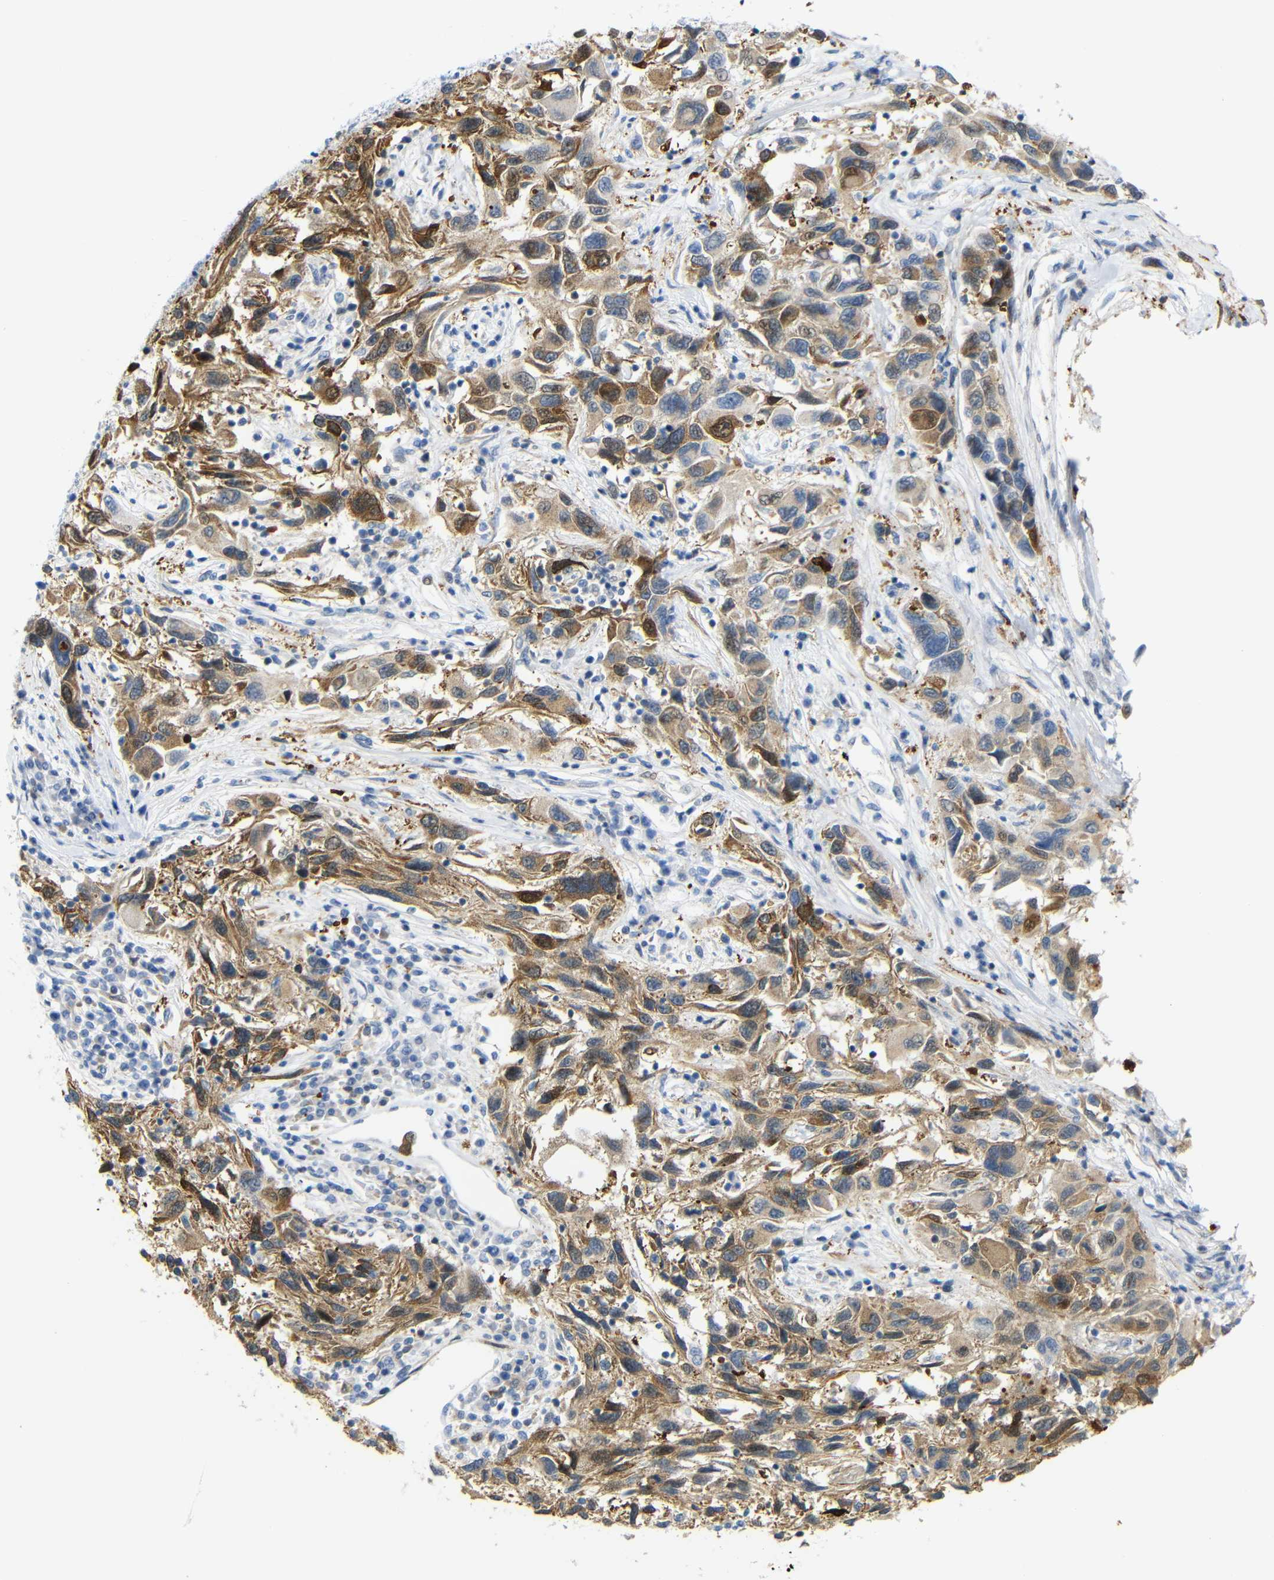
{"staining": {"intensity": "moderate", "quantity": ">75%", "location": "cytoplasmic/membranous"}, "tissue": "melanoma", "cell_type": "Tumor cells", "image_type": "cancer", "snomed": [{"axis": "morphology", "description": "Malignant melanoma, NOS"}, {"axis": "topography", "description": "Skin"}], "caption": "Immunohistochemical staining of human malignant melanoma demonstrates moderate cytoplasmic/membranous protein staining in approximately >75% of tumor cells. The staining was performed using DAB, with brown indicating positive protein expression. Nuclei are stained blue with hematoxylin.", "gene": "MT1A", "patient": {"sex": "male", "age": 53}}